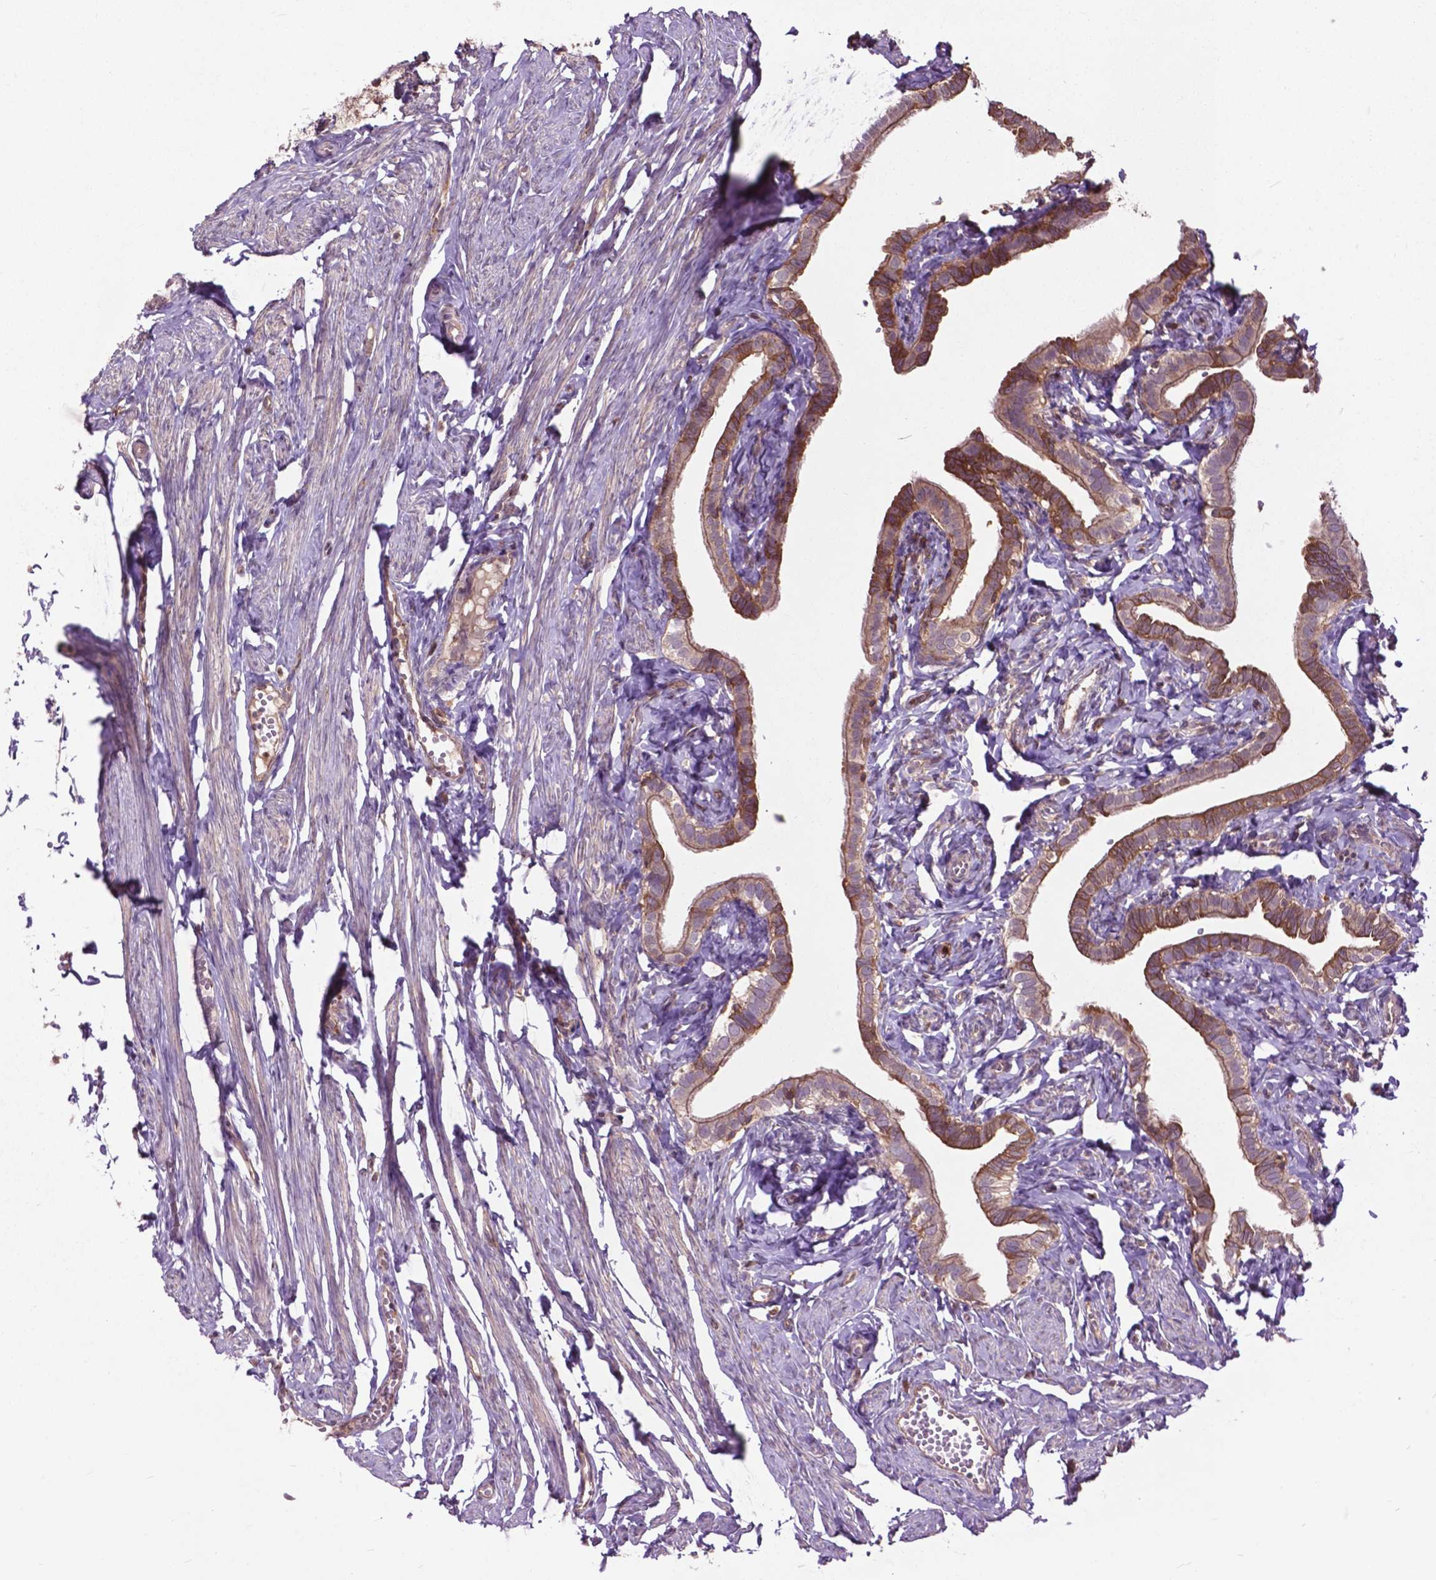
{"staining": {"intensity": "strong", "quantity": ">75%", "location": "cytoplasmic/membranous"}, "tissue": "fallopian tube", "cell_type": "Glandular cells", "image_type": "normal", "snomed": [{"axis": "morphology", "description": "Normal tissue, NOS"}, {"axis": "topography", "description": "Fallopian tube"}], "caption": "Immunohistochemical staining of unremarkable human fallopian tube displays >75% levels of strong cytoplasmic/membranous protein expression in approximately >75% of glandular cells. The protein is shown in brown color, while the nuclei are stained blue.", "gene": "ARAF", "patient": {"sex": "female", "age": 41}}